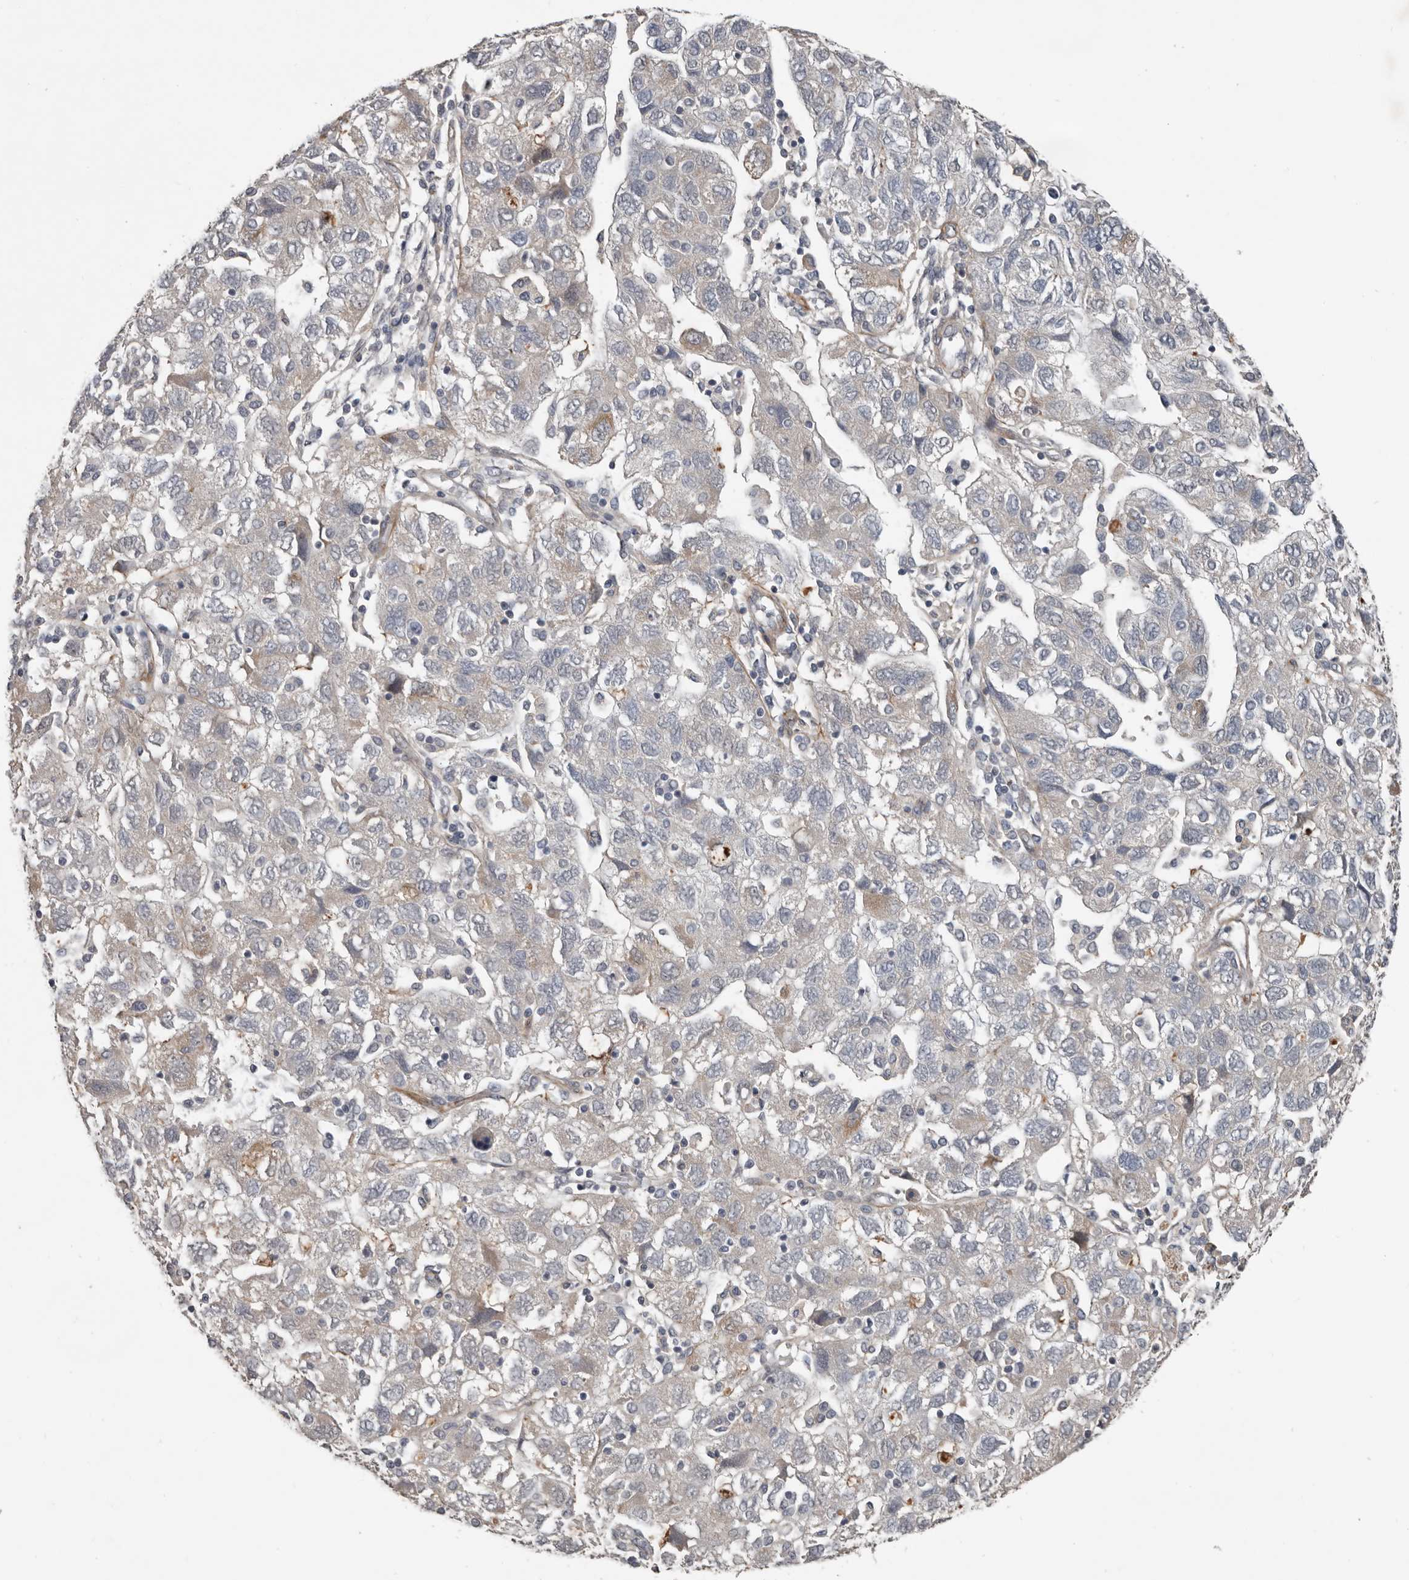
{"staining": {"intensity": "weak", "quantity": "<25%", "location": "cytoplasmic/membranous"}, "tissue": "ovarian cancer", "cell_type": "Tumor cells", "image_type": "cancer", "snomed": [{"axis": "morphology", "description": "Carcinoma, NOS"}, {"axis": "morphology", "description": "Cystadenocarcinoma, serous, NOS"}, {"axis": "topography", "description": "Ovary"}], "caption": "This photomicrograph is of ovarian cancer (serous cystadenocarcinoma) stained with immunohistochemistry (IHC) to label a protein in brown with the nuclei are counter-stained blue. There is no expression in tumor cells. The staining is performed using DAB brown chromogen with nuclei counter-stained in using hematoxylin.", "gene": "C1orf216", "patient": {"sex": "female", "age": 69}}